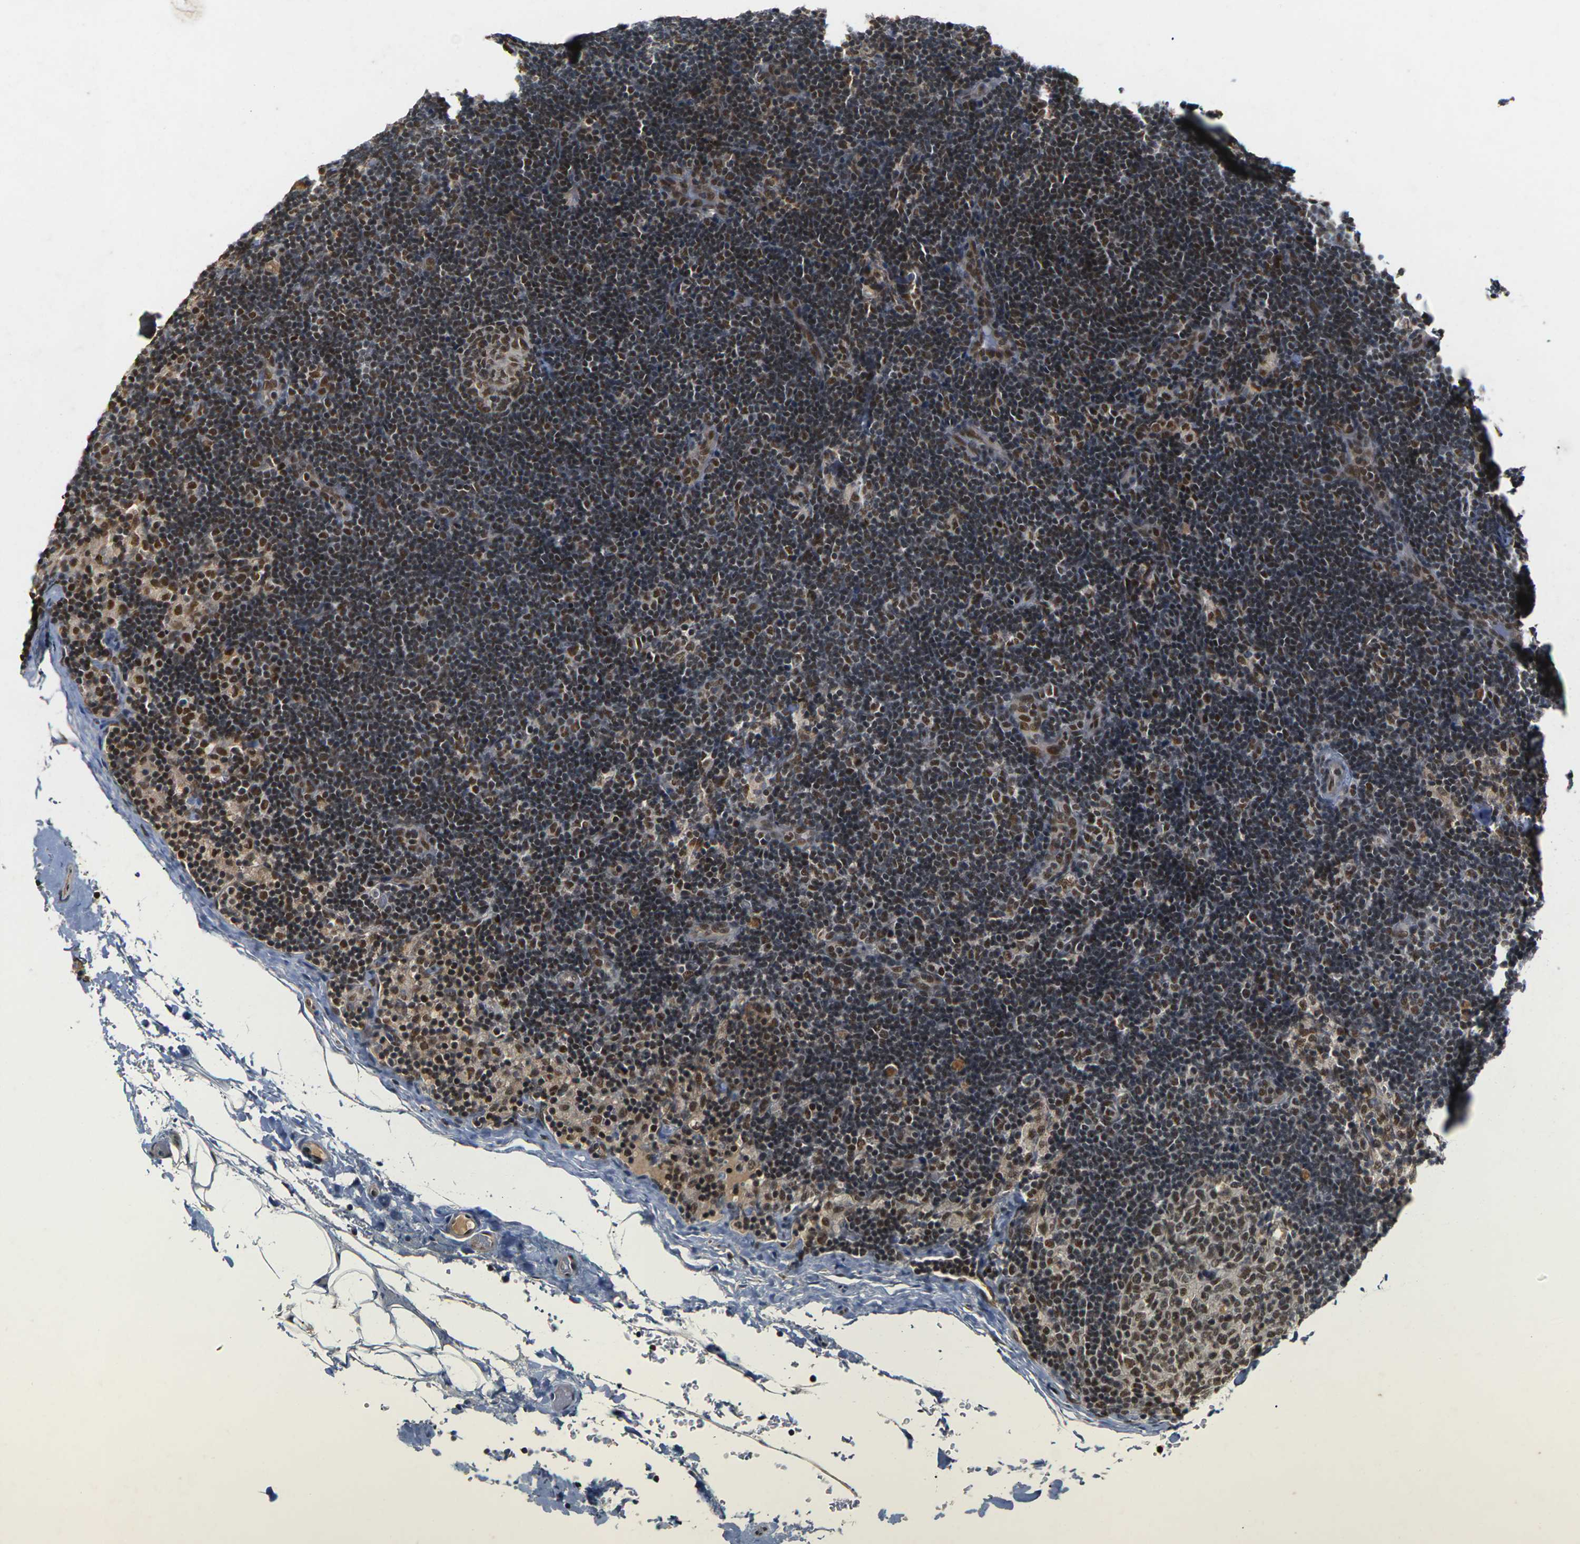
{"staining": {"intensity": "moderate", "quantity": ">75%", "location": "nuclear"}, "tissue": "lymph node", "cell_type": "Germinal center cells", "image_type": "normal", "snomed": [{"axis": "morphology", "description": "Normal tissue, NOS"}, {"axis": "topography", "description": "Lymph node"}], "caption": "DAB immunohistochemical staining of normal lymph node reveals moderate nuclear protein positivity in about >75% of germinal center cells. (DAB (3,3'-diaminobenzidine) IHC with brightfield microscopy, high magnification).", "gene": "NELFA", "patient": {"sex": "female", "age": 14}}